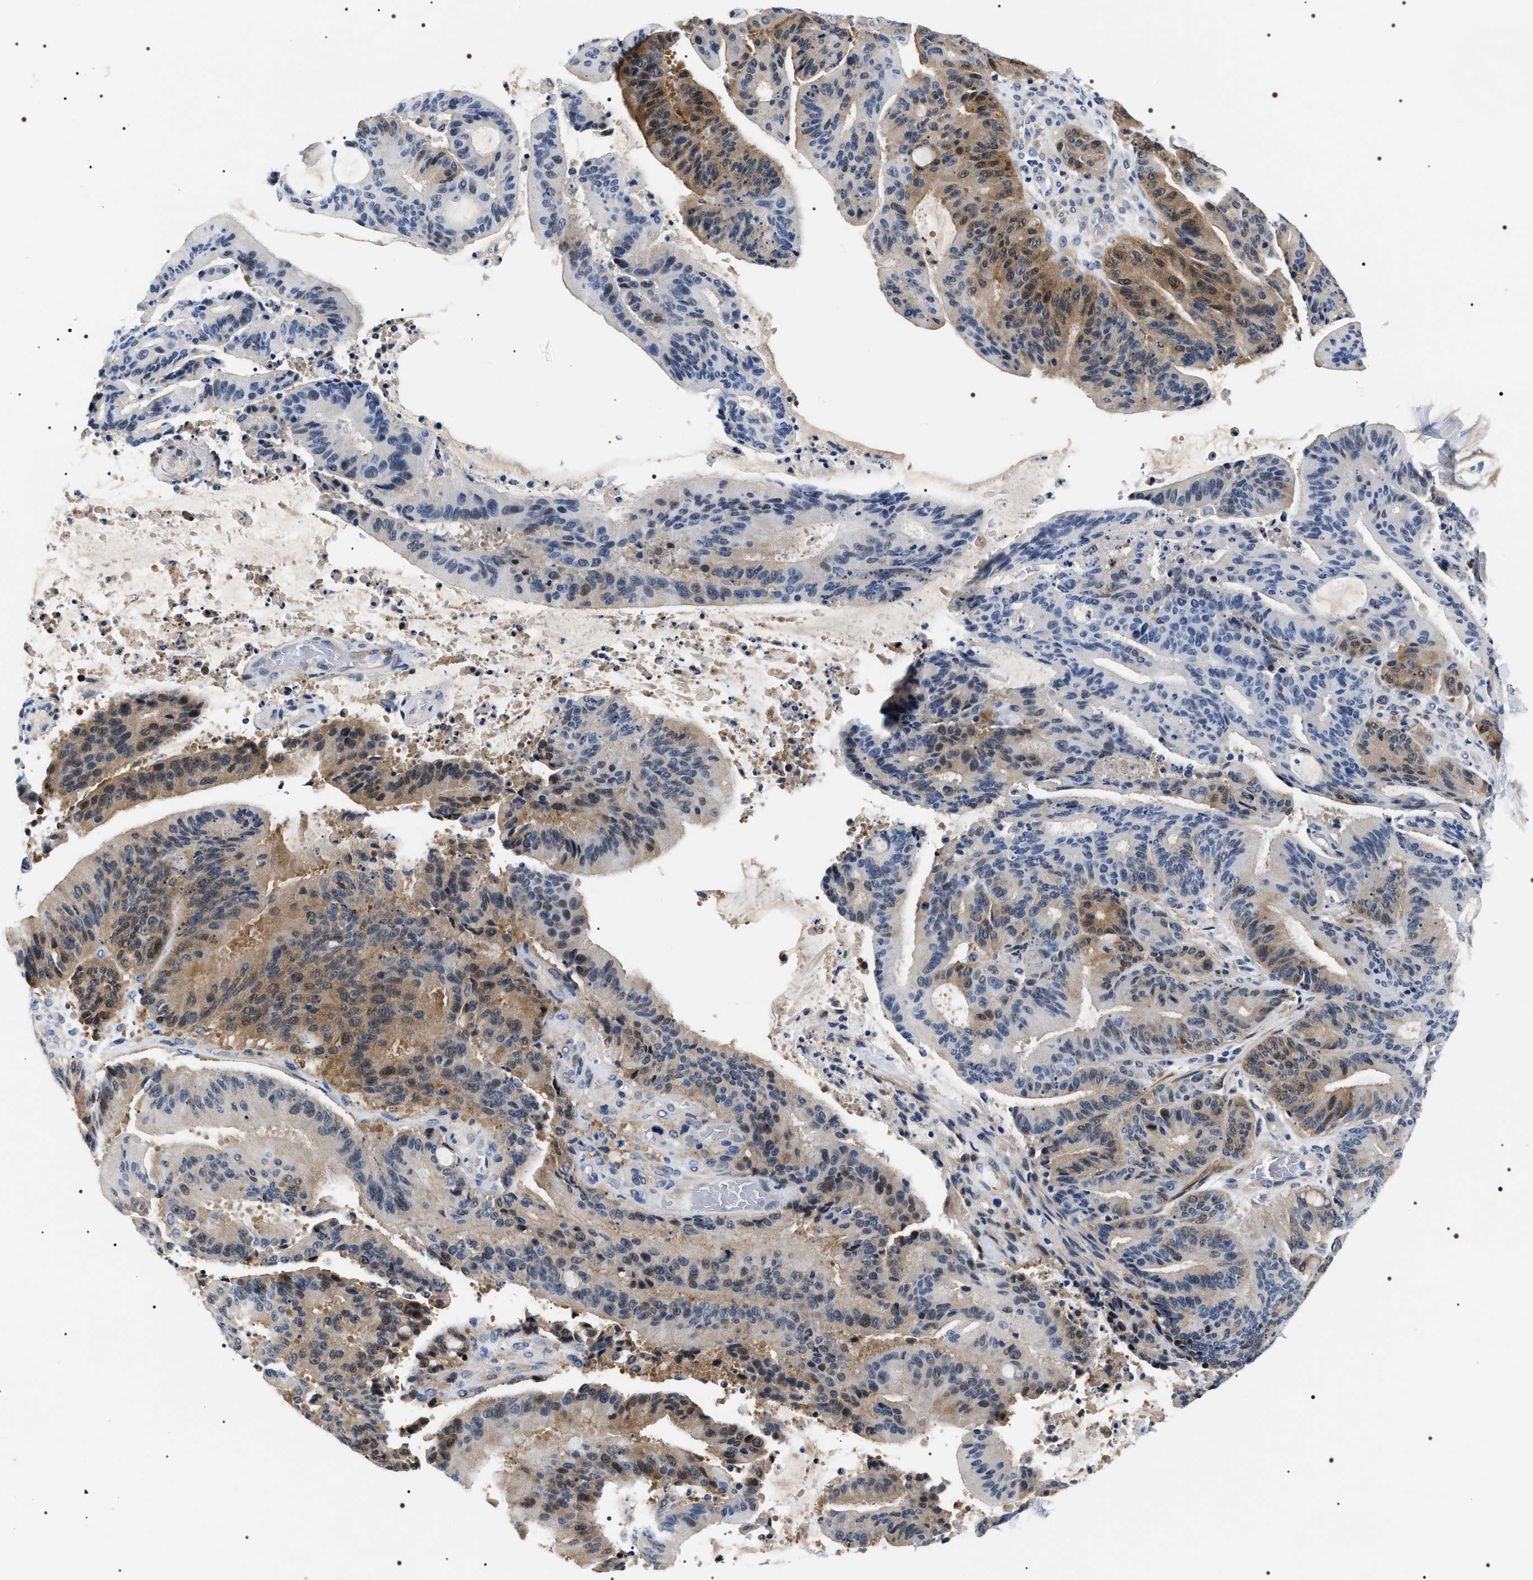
{"staining": {"intensity": "weak", "quantity": "25%-75%", "location": "cytoplasmic/membranous"}, "tissue": "liver cancer", "cell_type": "Tumor cells", "image_type": "cancer", "snomed": [{"axis": "morphology", "description": "Normal tissue, NOS"}, {"axis": "morphology", "description": "Cholangiocarcinoma"}, {"axis": "topography", "description": "Liver"}, {"axis": "topography", "description": "Peripheral nerve tissue"}], "caption": "Protein expression analysis of liver cancer displays weak cytoplasmic/membranous expression in about 25%-75% of tumor cells.", "gene": "BAG2", "patient": {"sex": "female", "age": 73}}